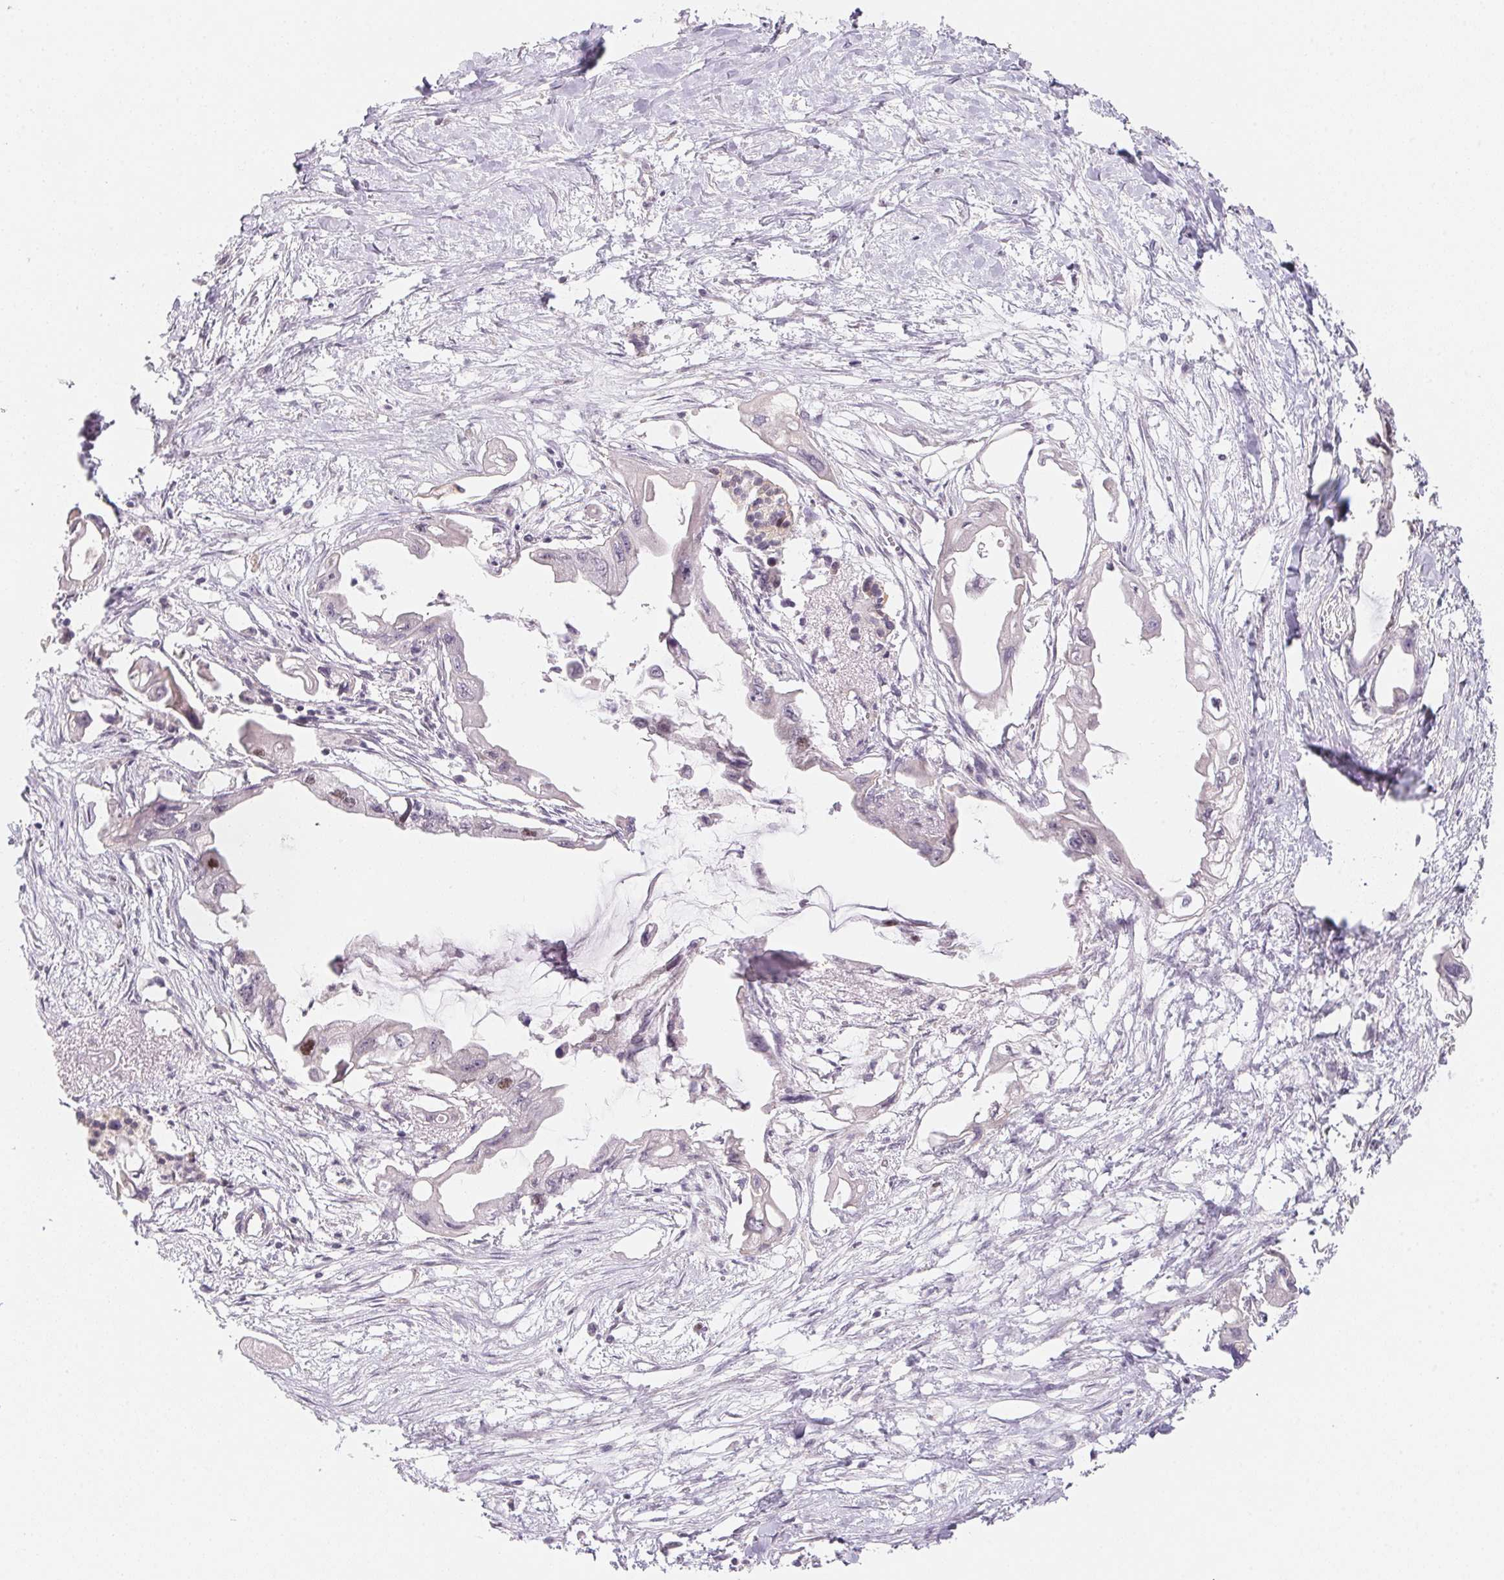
{"staining": {"intensity": "negative", "quantity": "none", "location": "none"}, "tissue": "pancreatic cancer", "cell_type": "Tumor cells", "image_type": "cancer", "snomed": [{"axis": "morphology", "description": "Adenocarcinoma, NOS"}, {"axis": "topography", "description": "Pancreas"}], "caption": "The IHC histopathology image has no significant expression in tumor cells of pancreatic adenocarcinoma tissue.", "gene": "KIFC1", "patient": {"sex": "male", "age": 61}}